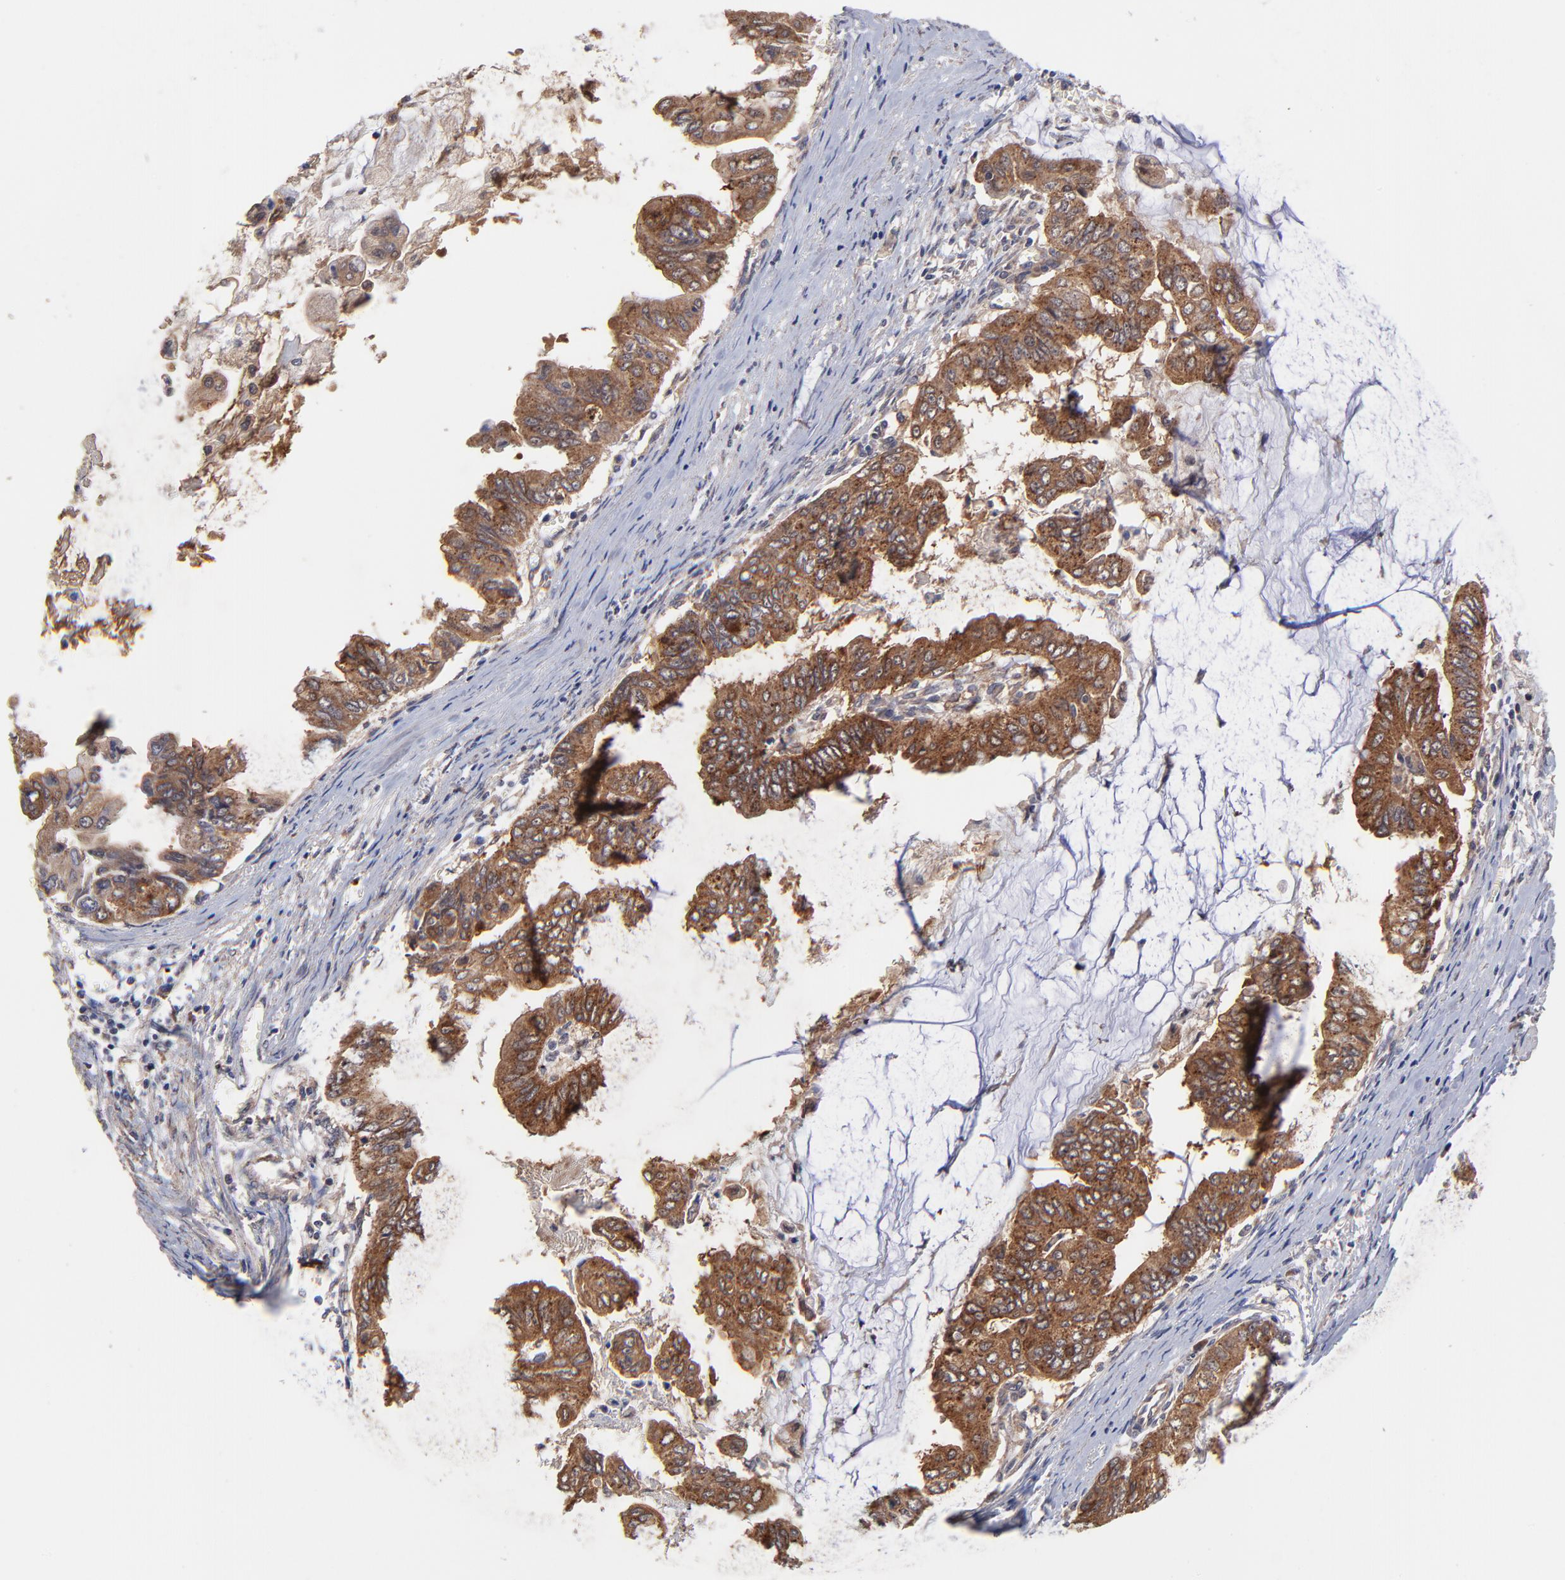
{"staining": {"intensity": "strong", "quantity": ">75%", "location": "cytoplasmic/membranous"}, "tissue": "stomach cancer", "cell_type": "Tumor cells", "image_type": "cancer", "snomed": [{"axis": "morphology", "description": "Adenocarcinoma, NOS"}, {"axis": "topography", "description": "Stomach, upper"}], "caption": "Strong cytoplasmic/membranous expression is appreciated in about >75% of tumor cells in stomach adenocarcinoma. (Stains: DAB in brown, nuclei in blue, Microscopy: brightfield microscopy at high magnification).", "gene": "BAIAP2L2", "patient": {"sex": "male", "age": 80}}